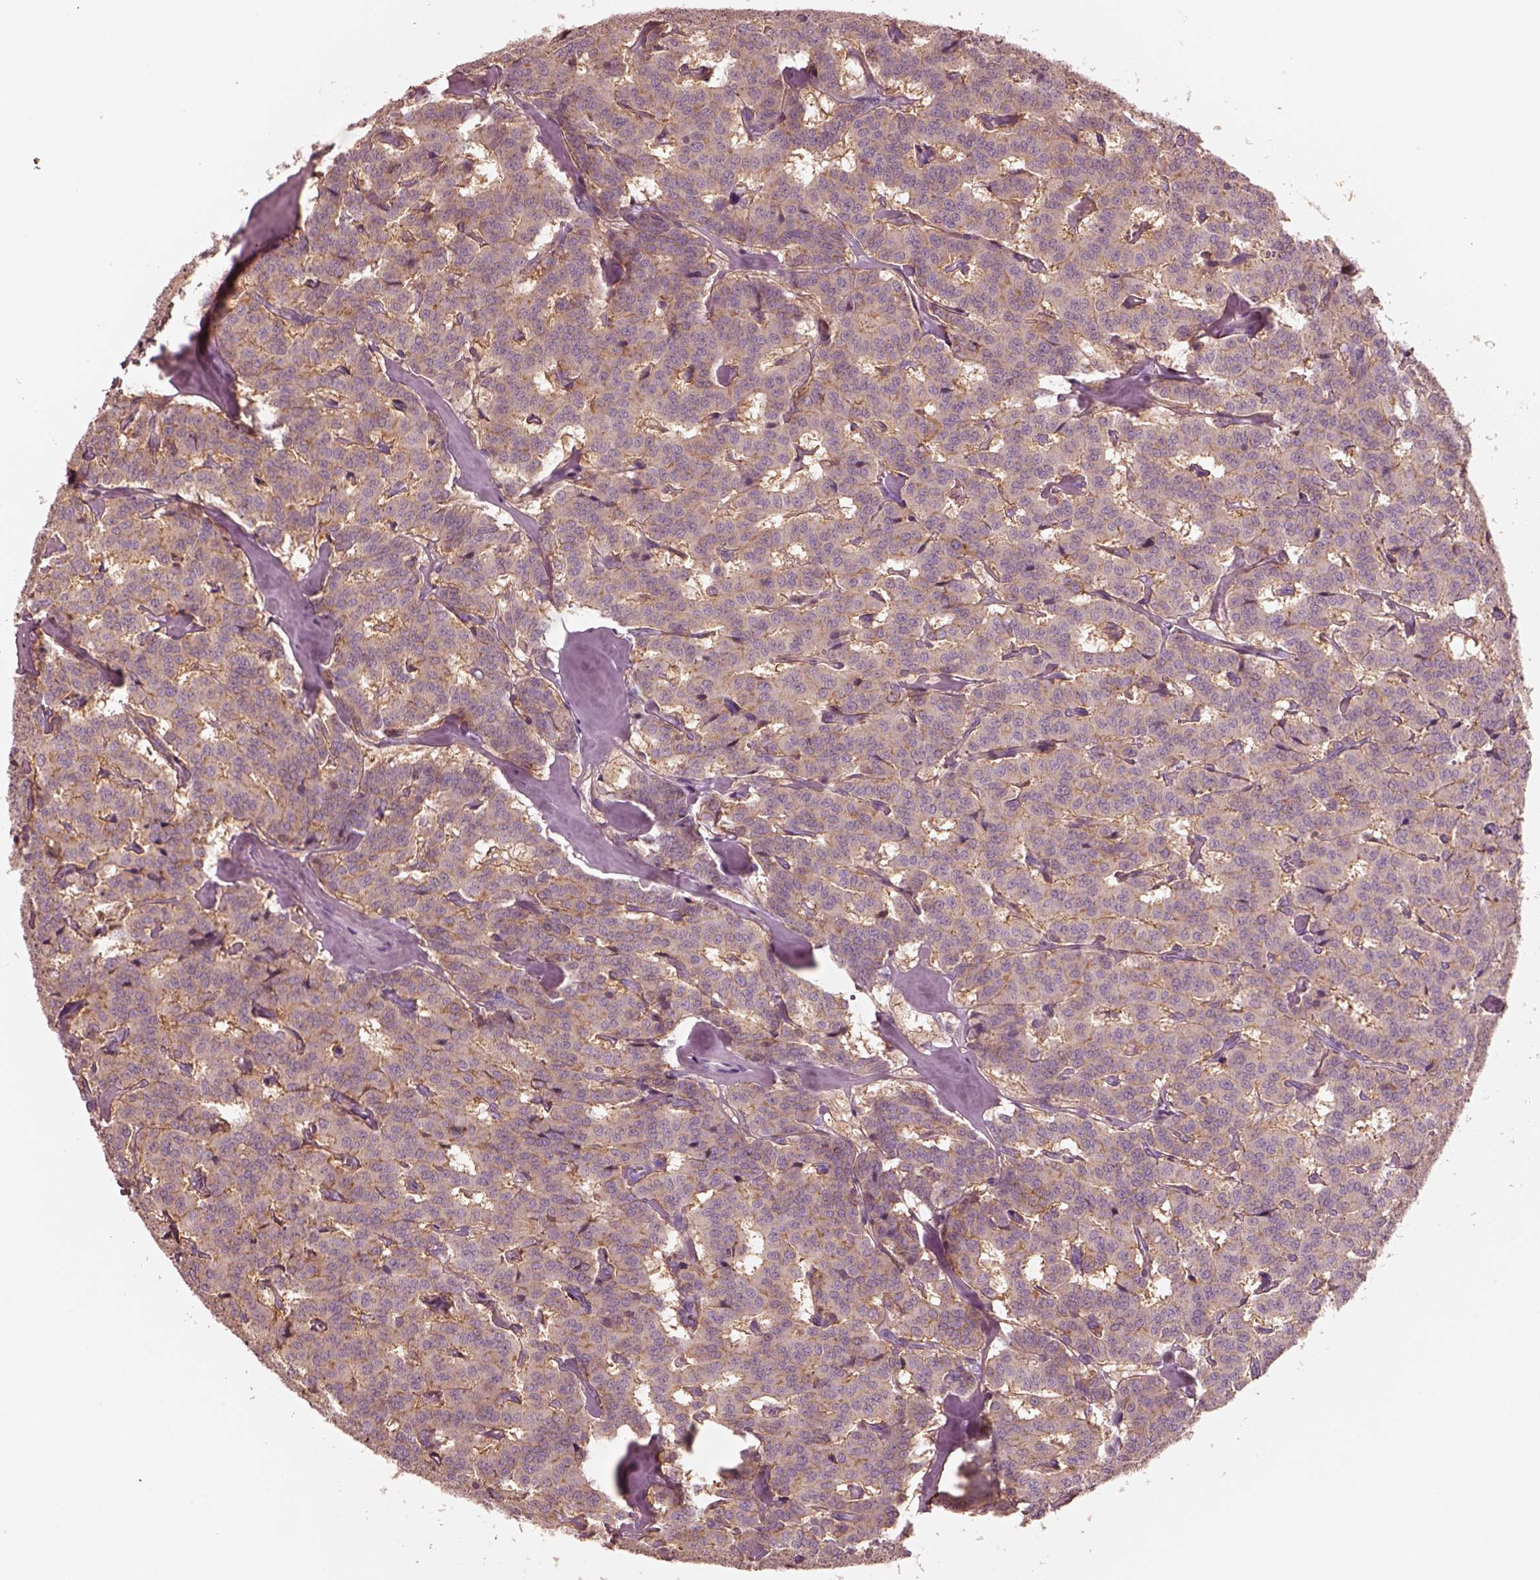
{"staining": {"intensity": "moderate", "quantity": ">75%", "location": "cytoplasmic/membranous"}, "tissue": "carcinoid", "cell_type": "Tumor cells", "image_type": "cancer", "snomed": [{"axis": "morphology", "description": "Carcinoid, malignant, NOS"}, {"axis": "topography", "description": "Lung"}], "caption": "Tumor cells show medium levels of moderate cytoplasmic/membranous expression in about >75% of cells in human carcinoid (malignant). (DAB IHC, brown staining for protein, blue staining for nuclei).", "gene": "GPRIN1", "patient": {"sex": "female", "age": 46}}